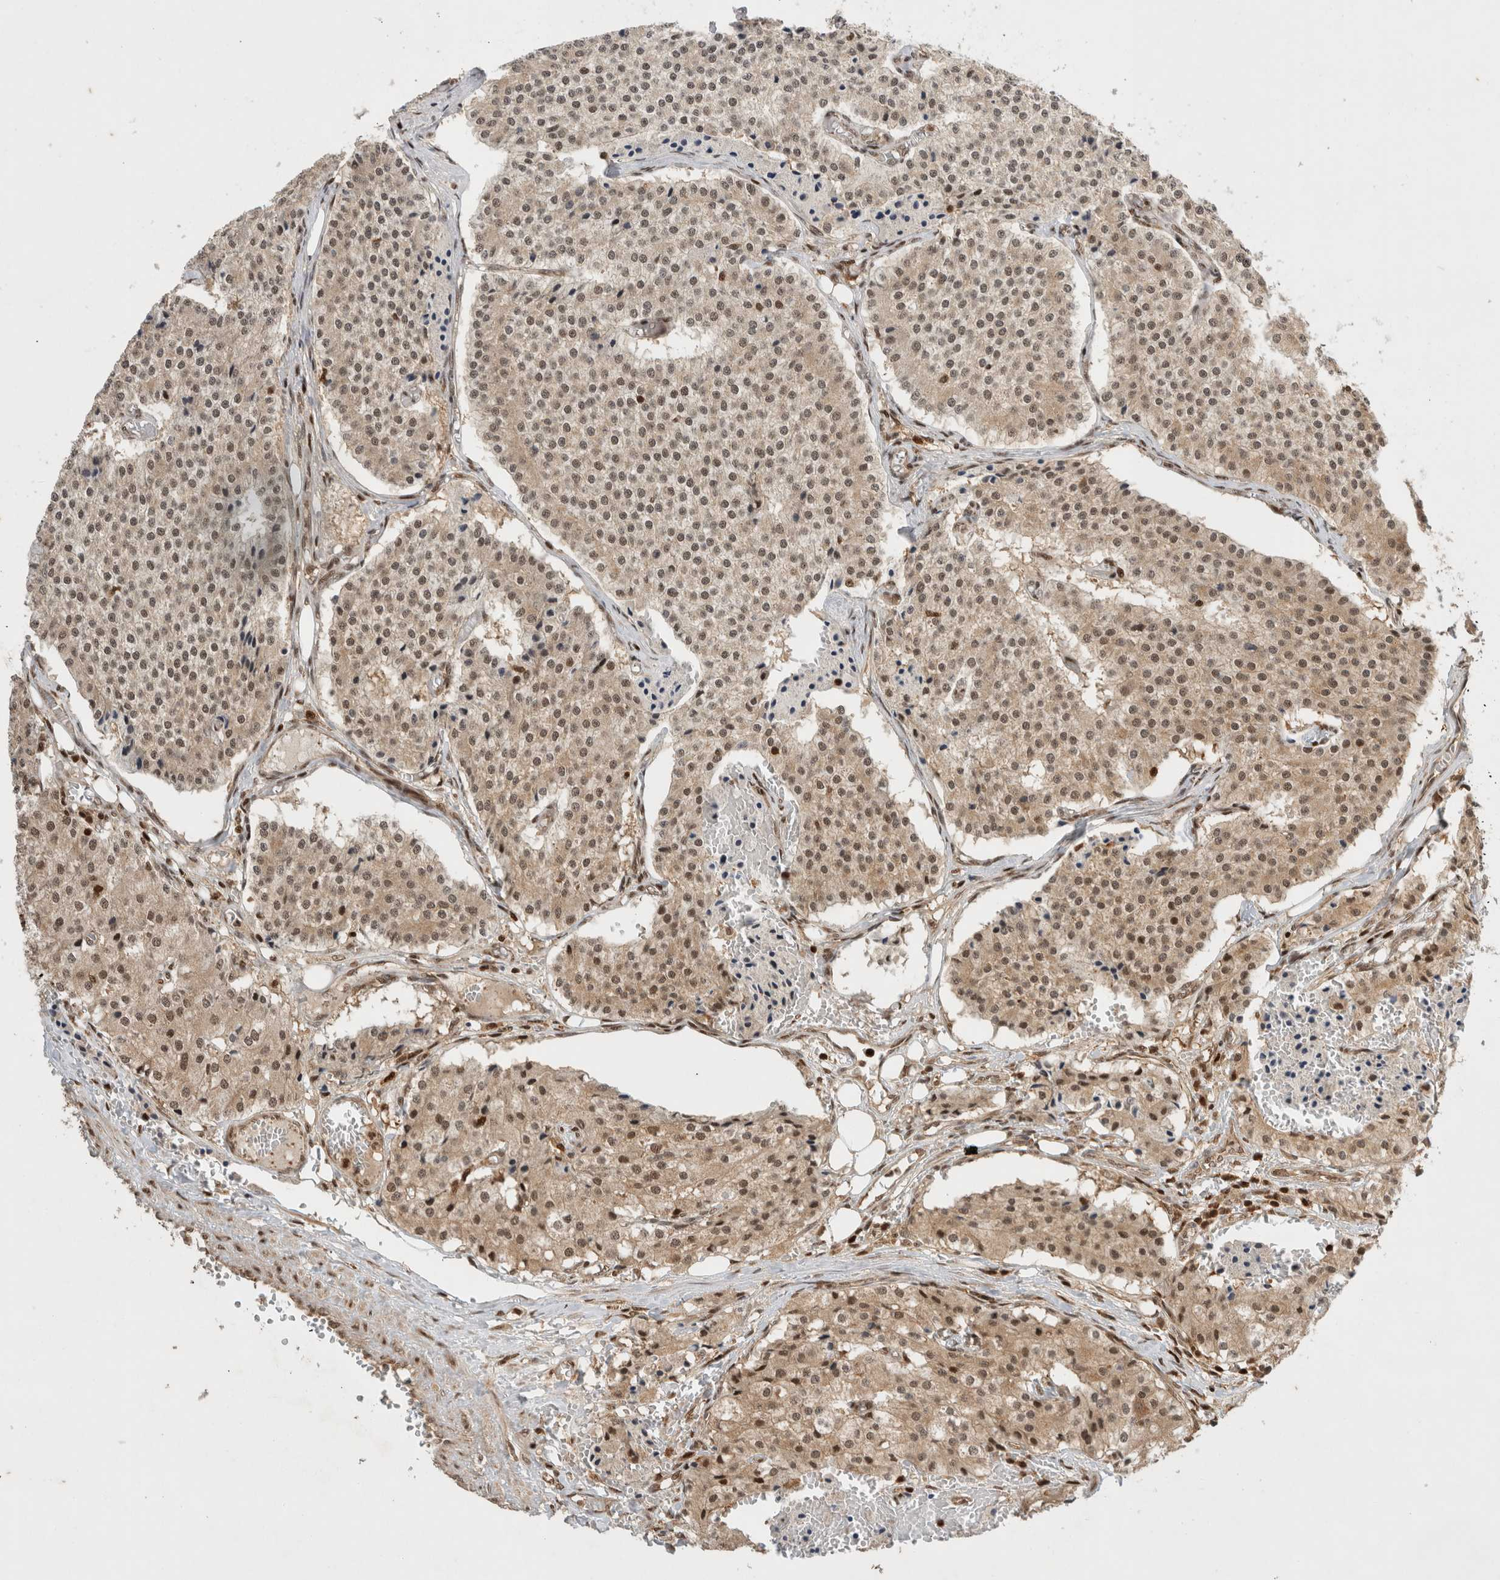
{"staining": {"intensity": "moderate", "quantity": ">75%", "location": "cytoplasmic/membranous,nuclear"}, "tissue": "carcinoid", "cell_type": "Tumor cells", "image_type": "cancer", "snomed": [{"axis": "morphology", "description": "Carcinoid, malignant, NOS"}, {"axis": "topography", "description": "Colon"}], "caption": "A brown stain labels moderate cytoplasmic/membranous and nuclear expression of a protein in carcinoid tumor cells. (DAB = brown stain, brightfield microscopy at high magnification).", "gene": "SNRNP40", "patient": {"sex": "female", "age": 52}}